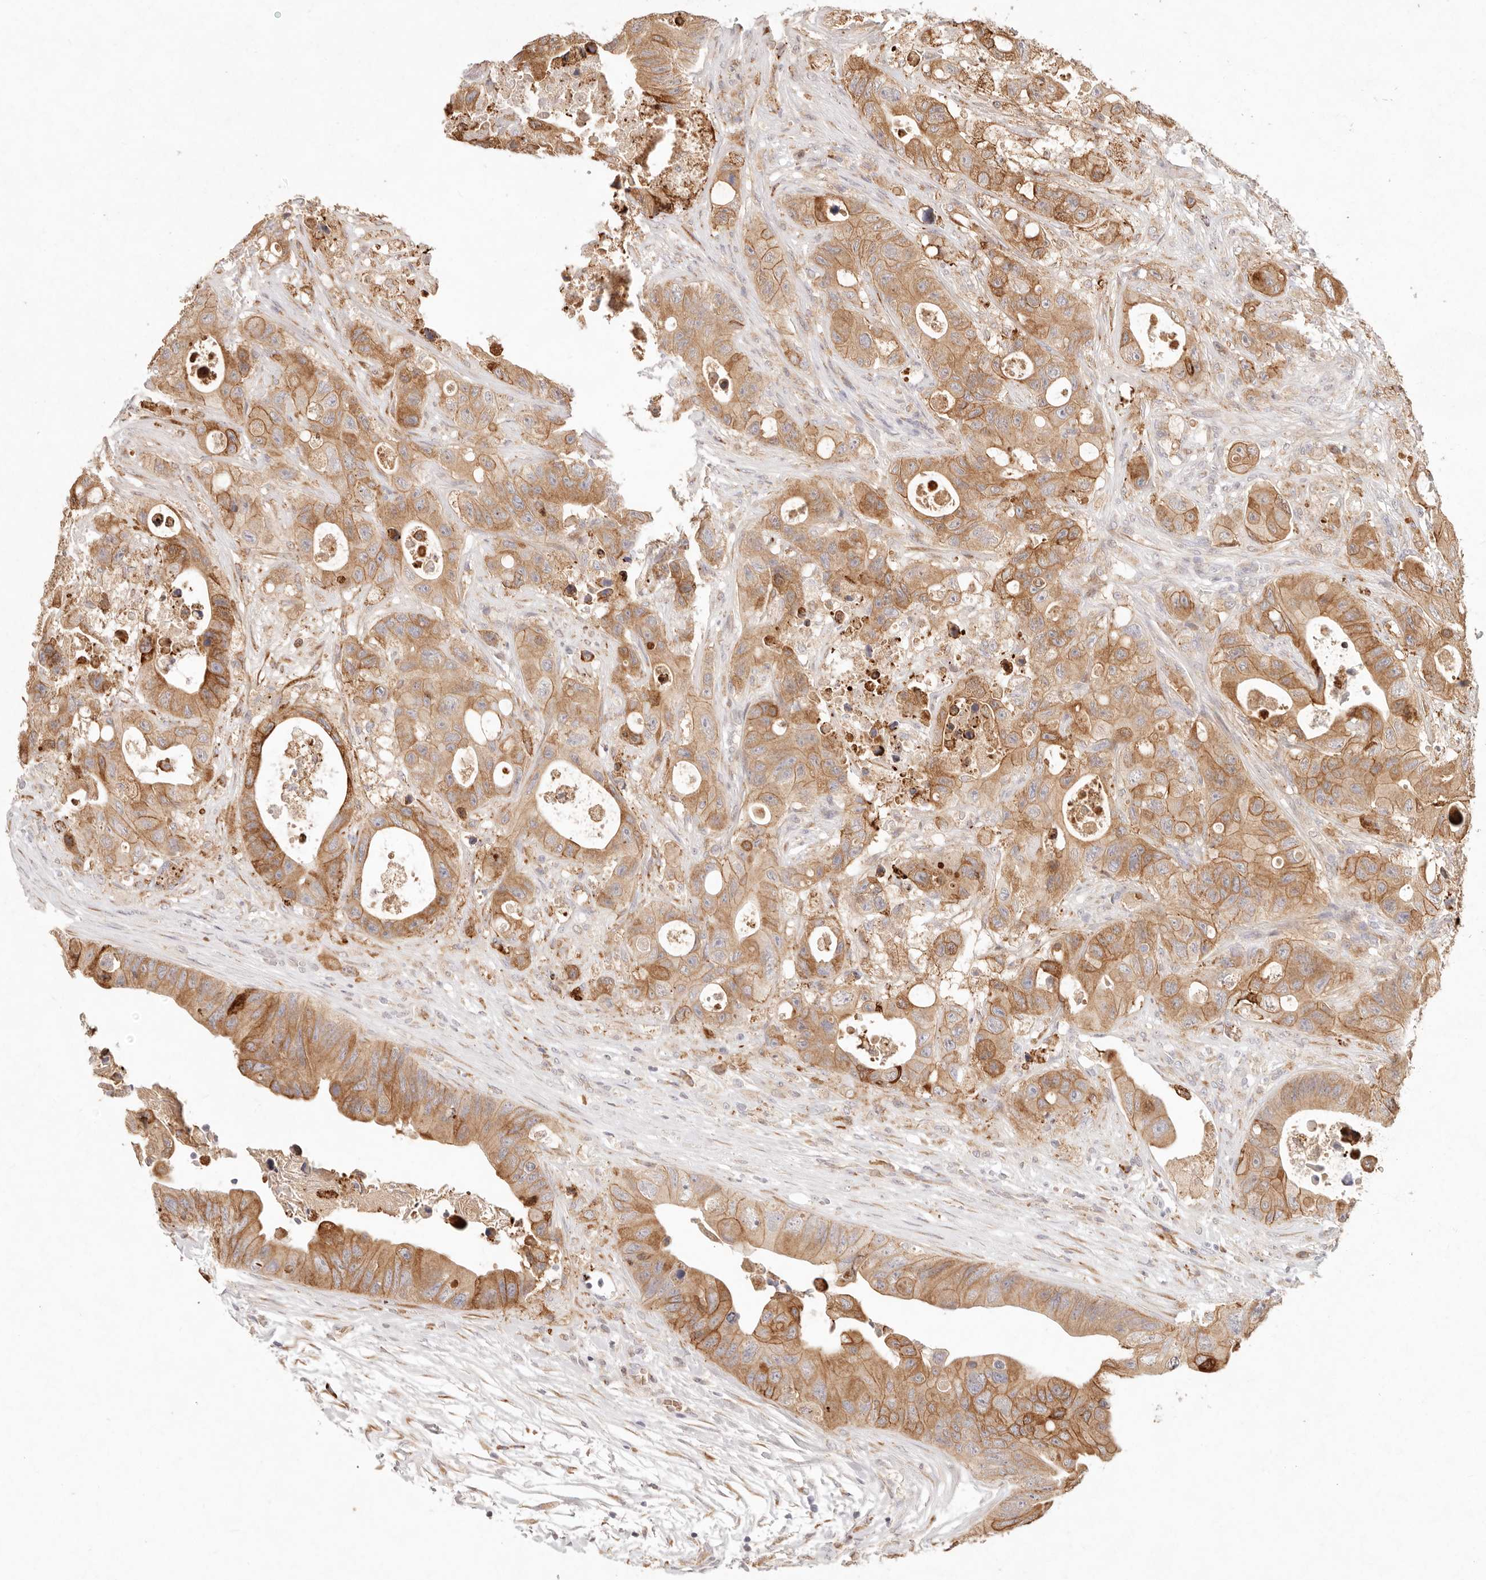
{"staining": {"intensity": "strong", "quantity": ">75%", "location": "cytoplasmic/membranous"}, "tissue": "colorectal cancer", "cell_type": "Tumor cells", "image_type": "cancer", "snomed": [{"axis": "morphology", "description": "Adenocarcinoma, NOS"}, {"axis": "topography", "description": "Colon"}], "caption": "The histopathology image shows immunohistochemical staining of adenocarcinoma (colorectal). There is strong cytoplasmic/membranous staining is appreciated in approximately >75% of tumor cells.", "gene": "C1orf127", "patient": {"sex": "female", "age": 46}}